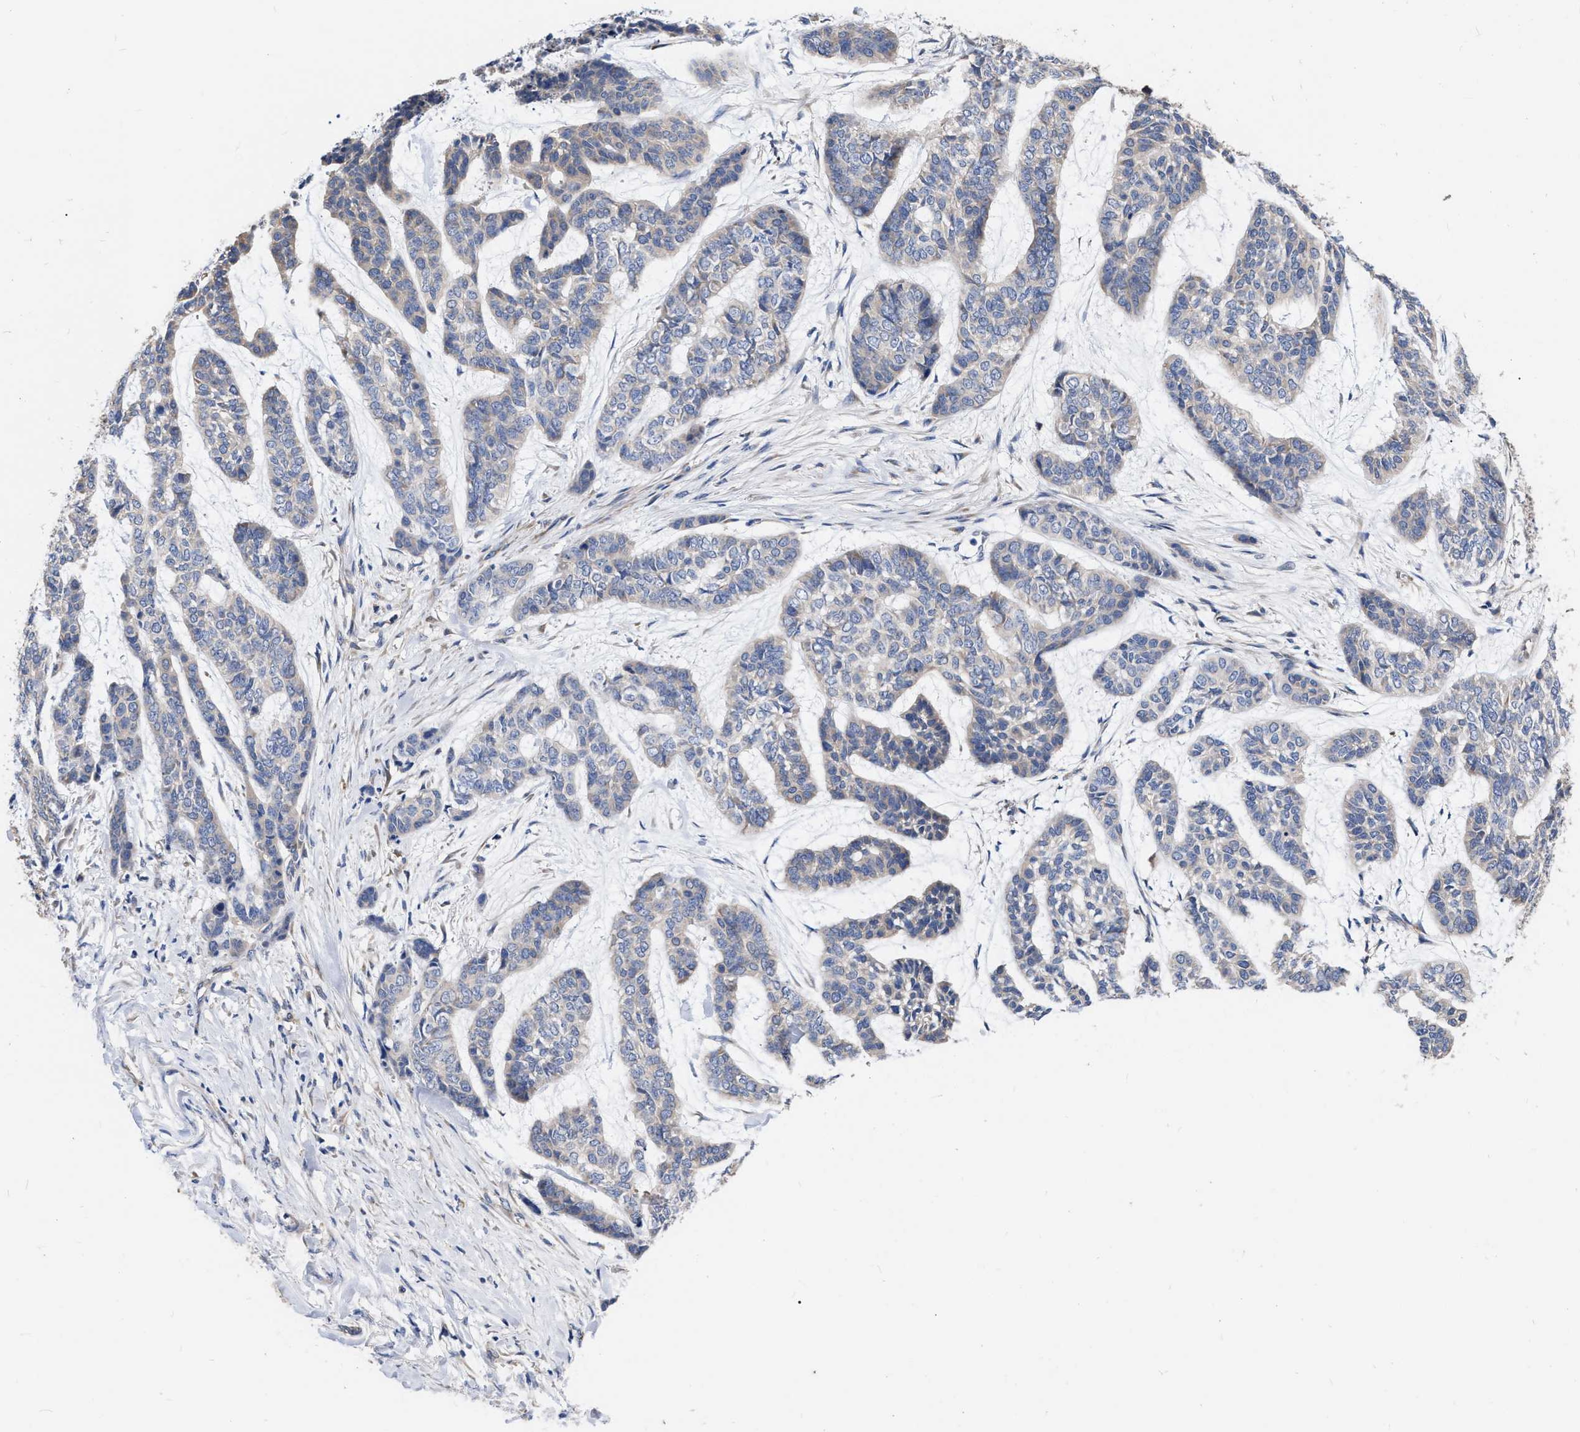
{"staining": {"intensity": "weak", "quantity": "<25%", "location": "cytoplasmic/membranous"}, "tissue": "skin cancer", "cell_type": "Tumor cells", "image_type": "cancer", "snomed": [{"axis": "morphology", "description": "Basal cell carcinoma"}, {"axis": "topography", "description": "Skin"}], "caption": "DAB immunohistochemical staining of skin cancer demonstrates no significant positivity in tumor cells. (DAB immunohistochemistry (IHC) visualized using brightfield microscopy, high magnification).", "gene": "MLST8", "patient": {"sex": "female", "age": 64}}